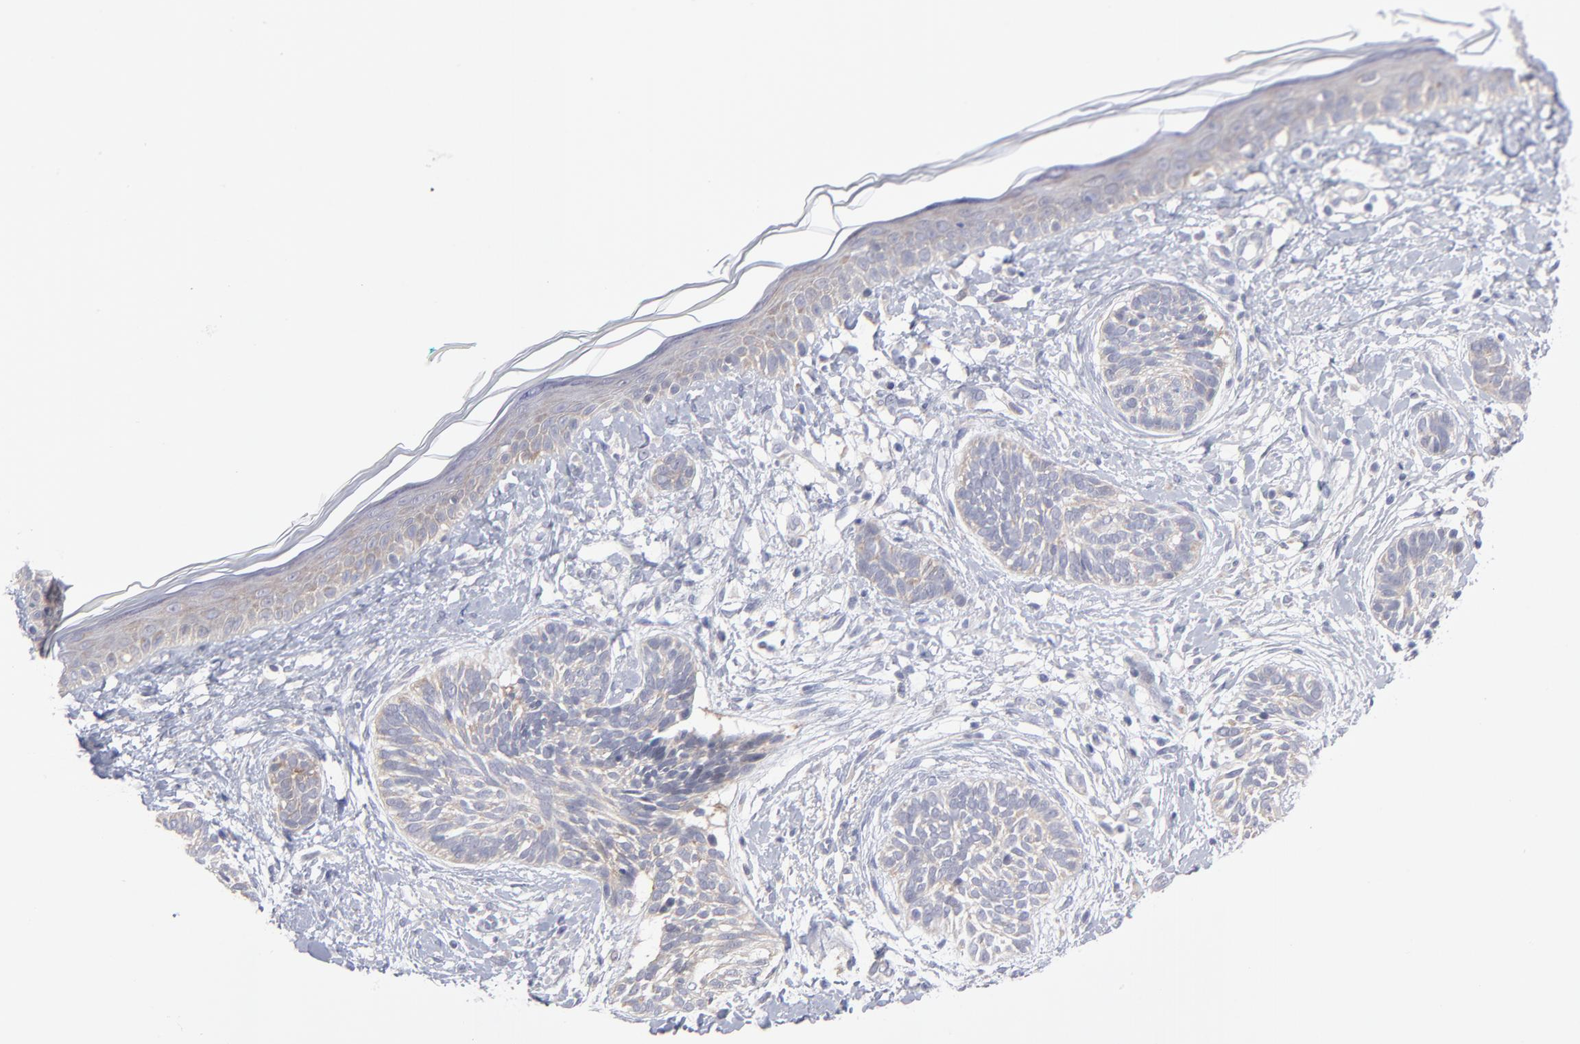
{"staining": {"intensity": "negative", "quantity": "none", "location": "none"}, "tissue": "skin cancer", "cell_type": "Tumor cells", "image_type": "cancer", "snomed": [{"axis": "morphology", "description": "Normal tissue, NOS"}, {"axis": "morphology", "description": "Basal cell carcinoma"}, {"axis": "topography", "description": "Skin"}], "caption": "There is no significant expression in tumor cells of basal cell carcinoma (skin). (Immunohistochemistry (ihc), brightfield microscopy, high magnification).", "gene": "RPS24", "patient": {"sex": "male", "age": 63}}